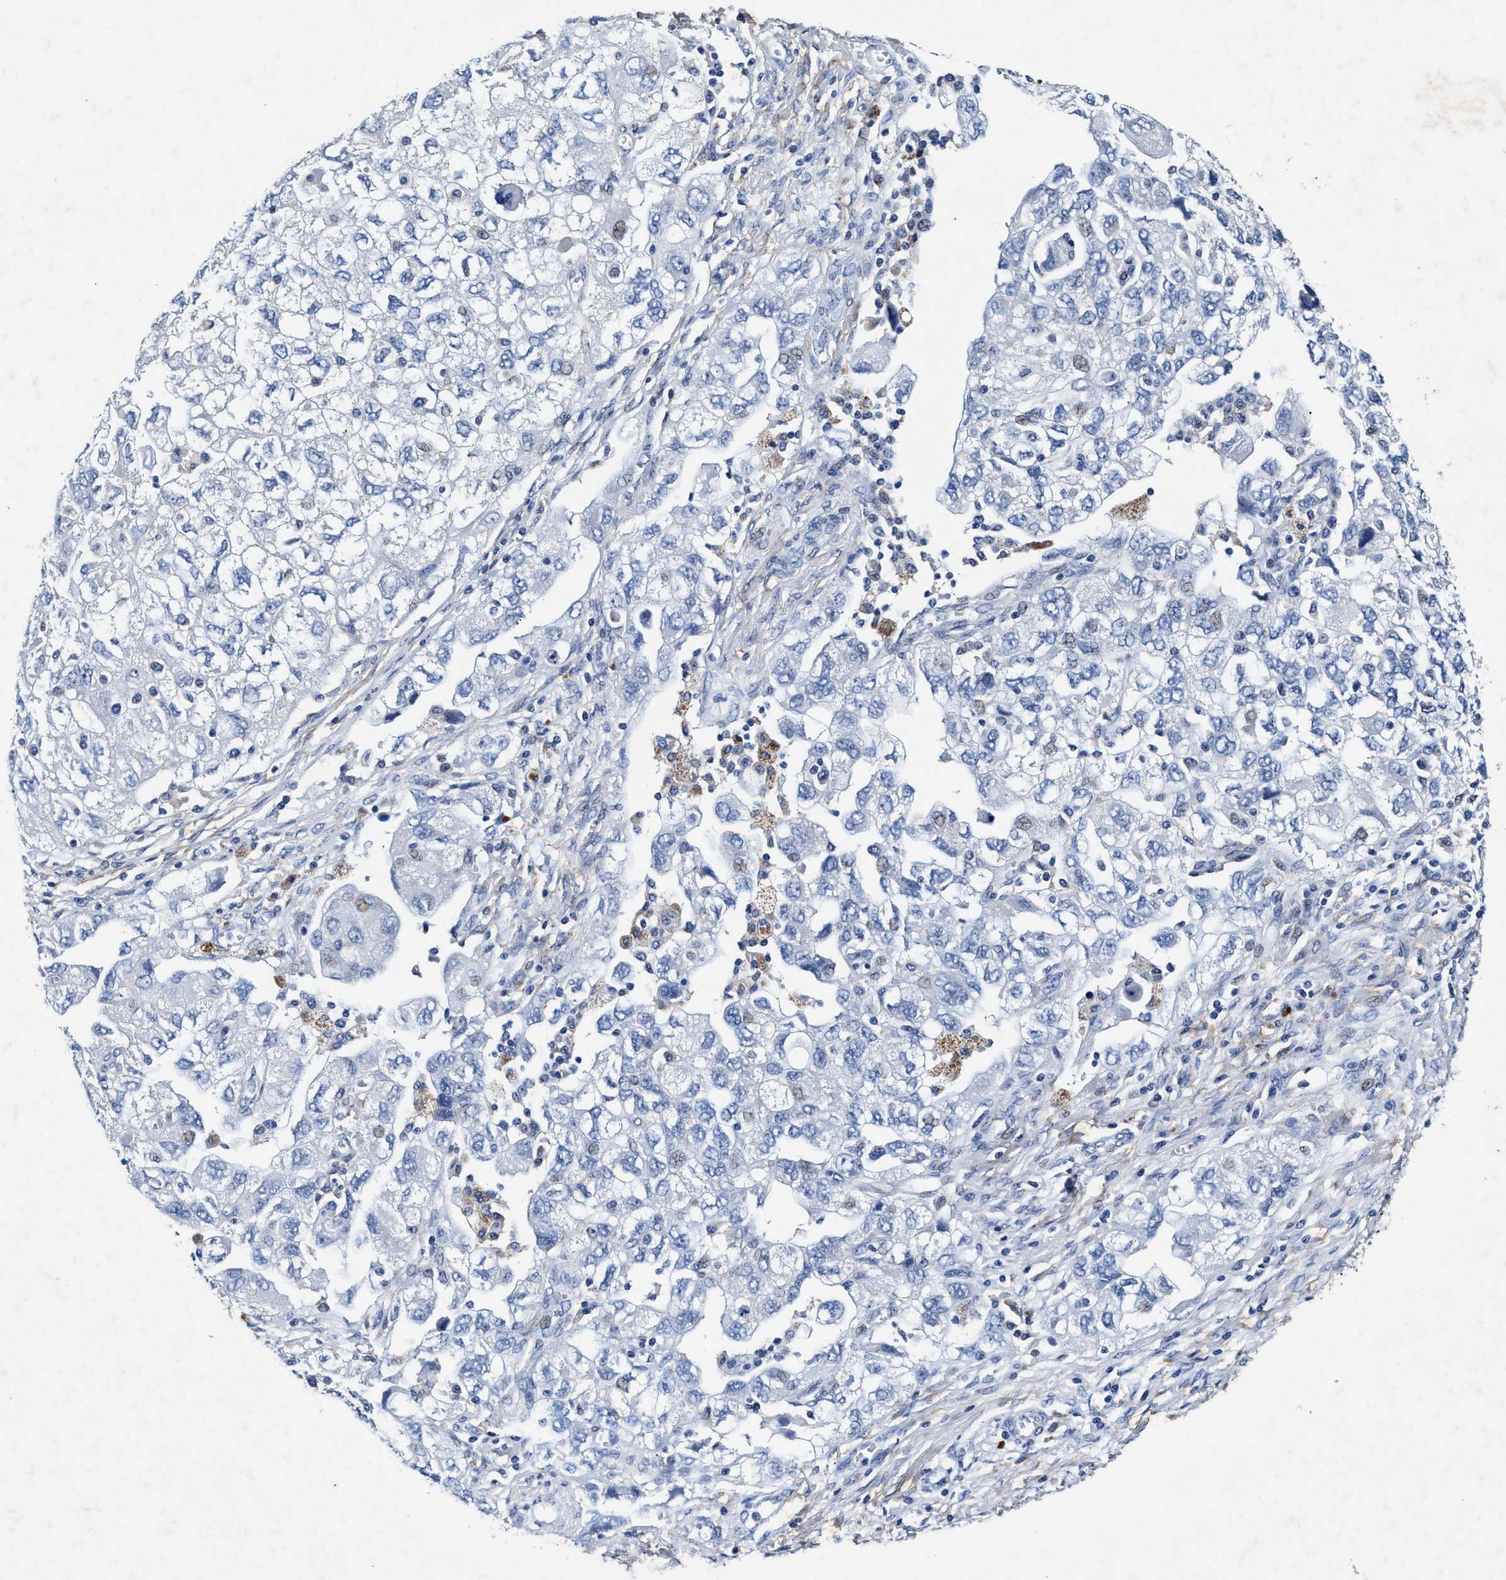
{"staining": {"intensity": "negative", "quantity": "none", "location": "none"}, "tissue": "ovarian cancer", "cell_type": "Tumor cells", "image_type": "cancer", "snomed": [{"axis": "morphology", "description": "Carcinoma, NOS"}, {"axis": "morphology", "description": "Cystadenocarcinoma, serous, NOS"}, {"axis": "topography", "description": "Ovary"}], "caption": "Ovarian carcinoma was stained to show a protein in brown. There is no significant expression in tumor cells.", "gene": "SLC8A1", "patient": {"sex": "female", "age": 69}}